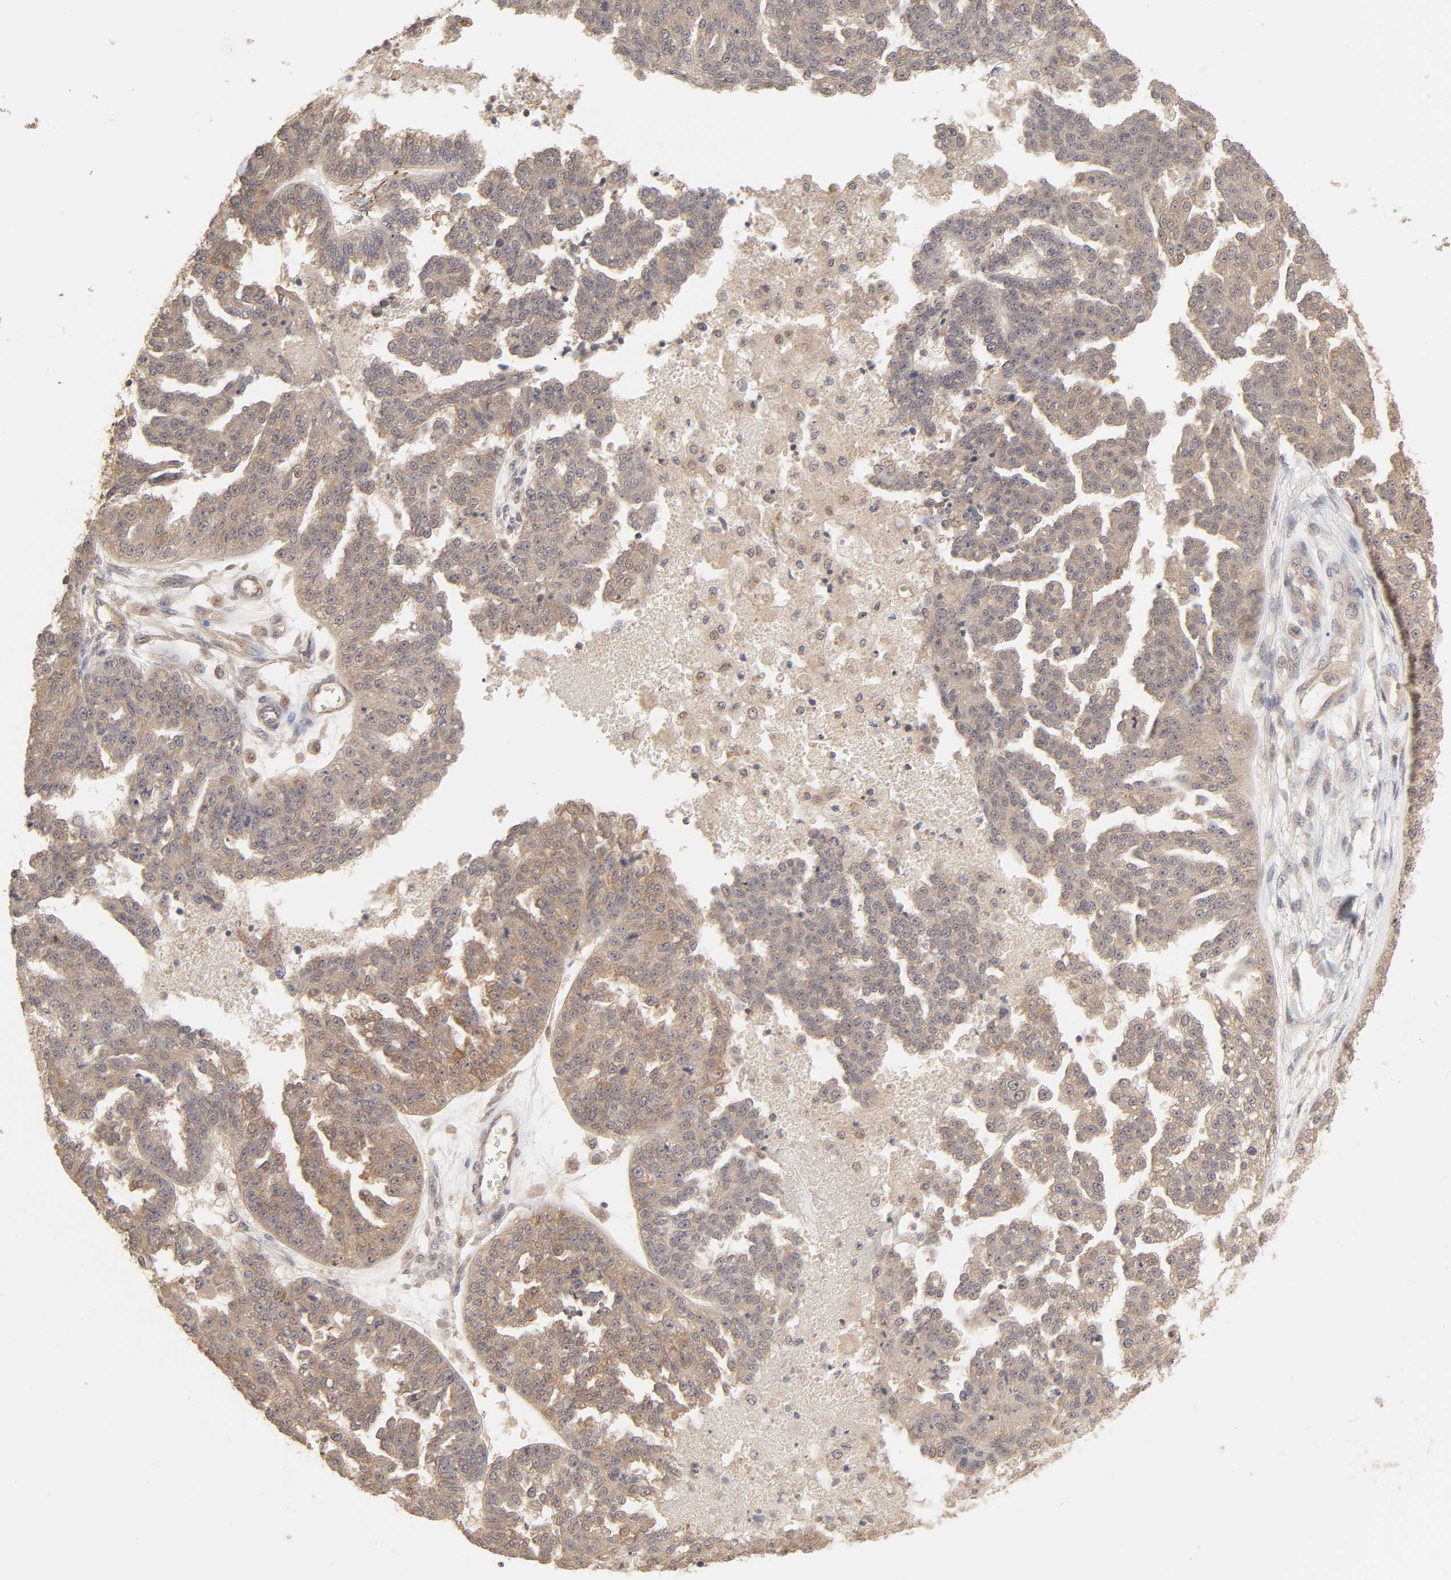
{"staining": {"intensity": "moderate", "quantity": ">75%", "location": "cytoplasmic/membranous"}, "tissue": "ovarian cancer", "cell_type": "Tumor cells", "image_type": "cancer", "snomed": [{"axis": "morphology", "description": "Cystadenocarcinoma, serous, NOS"}, {"axis": "topography", "description": "Ovary"}], "caption": "Moderate cytoplasmic/membranous expression is identified in about >75% of tumor cells in ovarian cancer.", "gene": "MAPK1", "patient": {"sex": "female", "age": 58}}